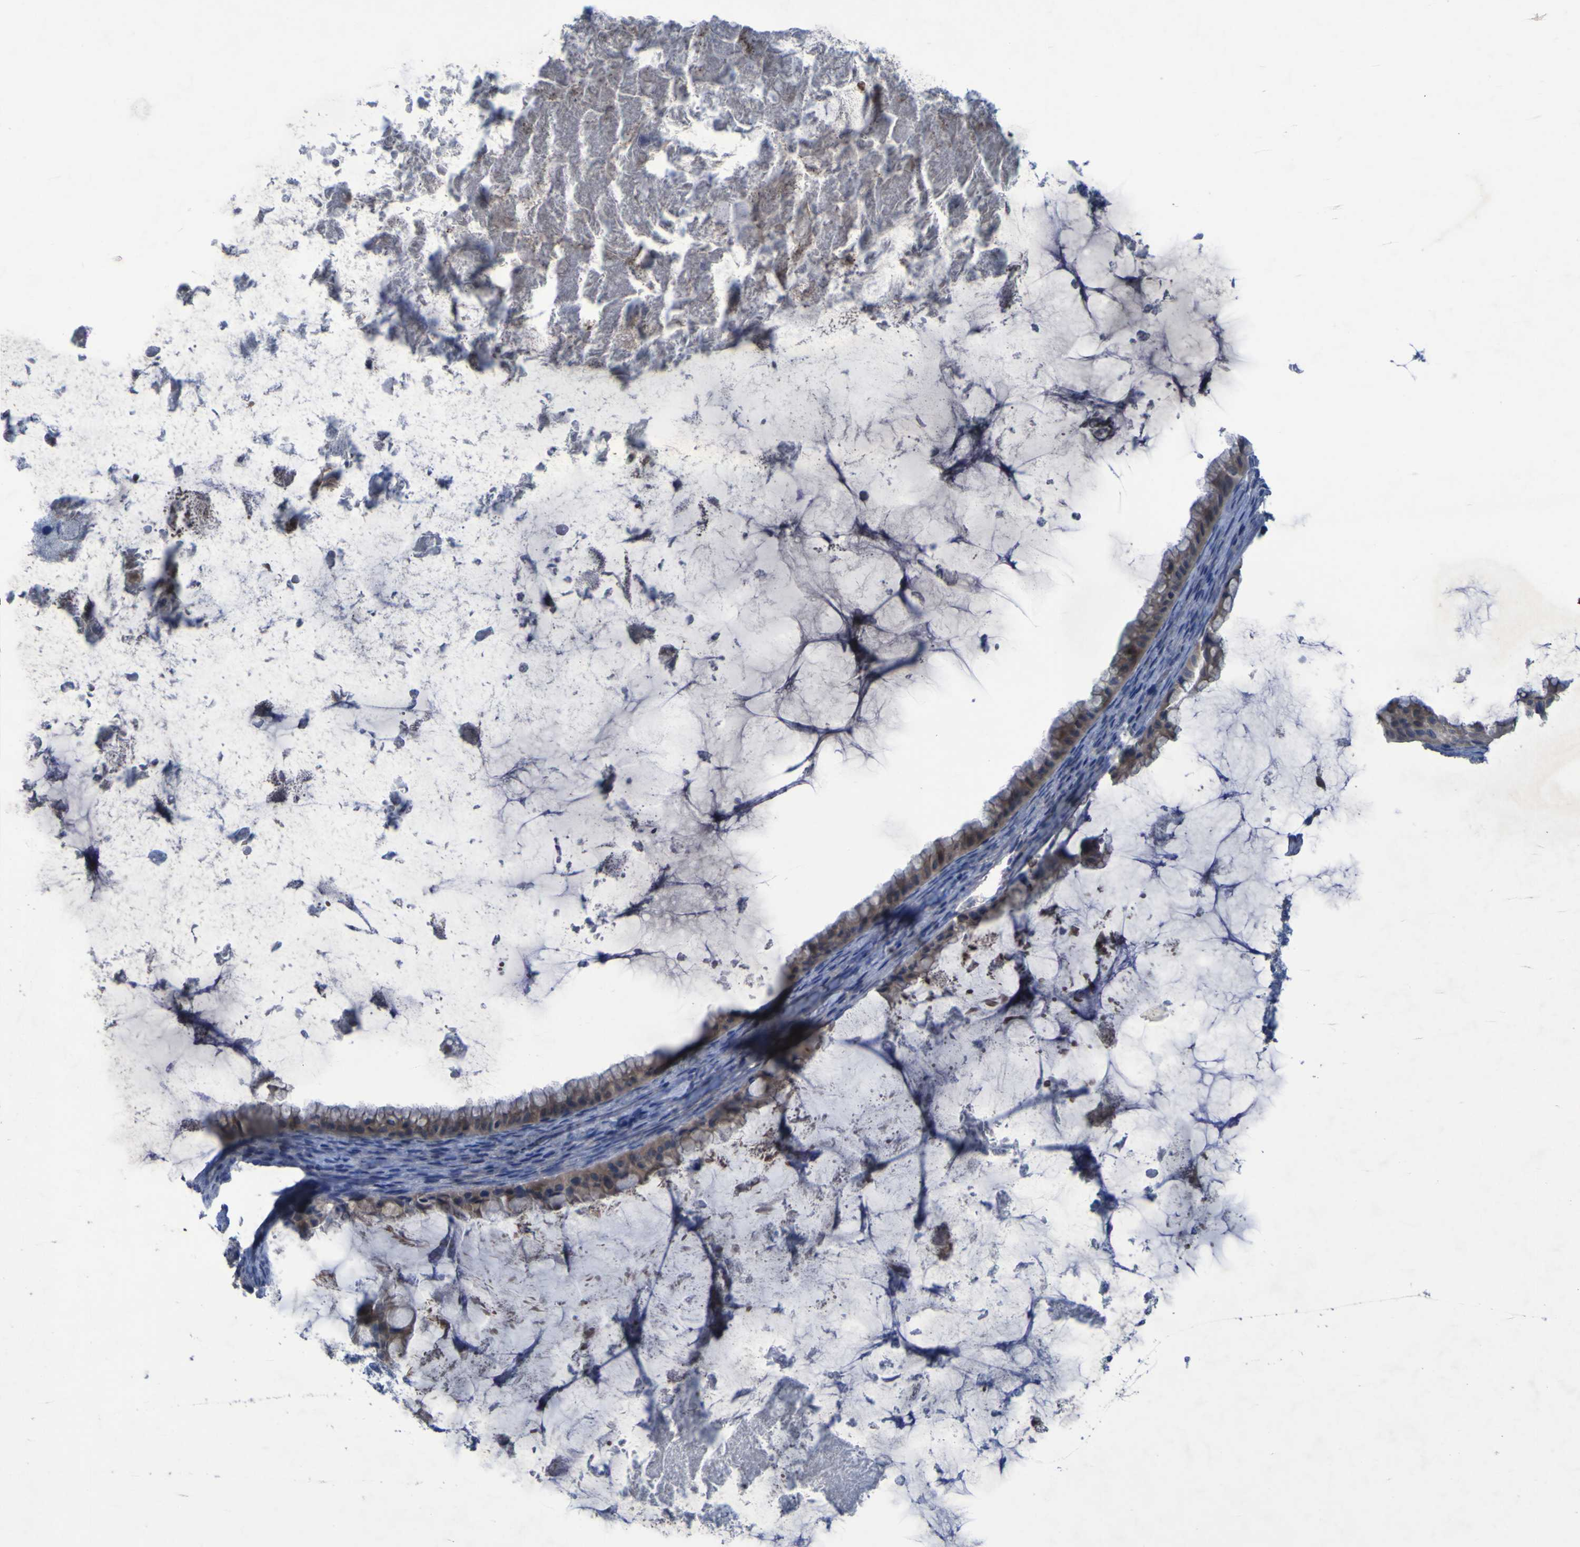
{"staining": {"intensity": "weak", "quantity": ">75%", "location": "cytoplasmic/membranous"}, "tissue": "ovarian cancer", "cell_type": "Tumor cells", "image_type": "cancer", "snomed": [{"axis": "morphology", "description": "Cystadenocarcinoma, mucinous, NOS"}, {"axis": "topography", "description": "Ovary"}], "caption": "Immunohistochemical staining of ovarian cancer displays low levels of weak cytoplasmic/membranous expression in about >75% of tumor cells. Immunohistochemistry stains the protein in brown and the nuclei are stained blue.", "gene": "SGK2", "patient": {"sex": "female", "age": 61}}